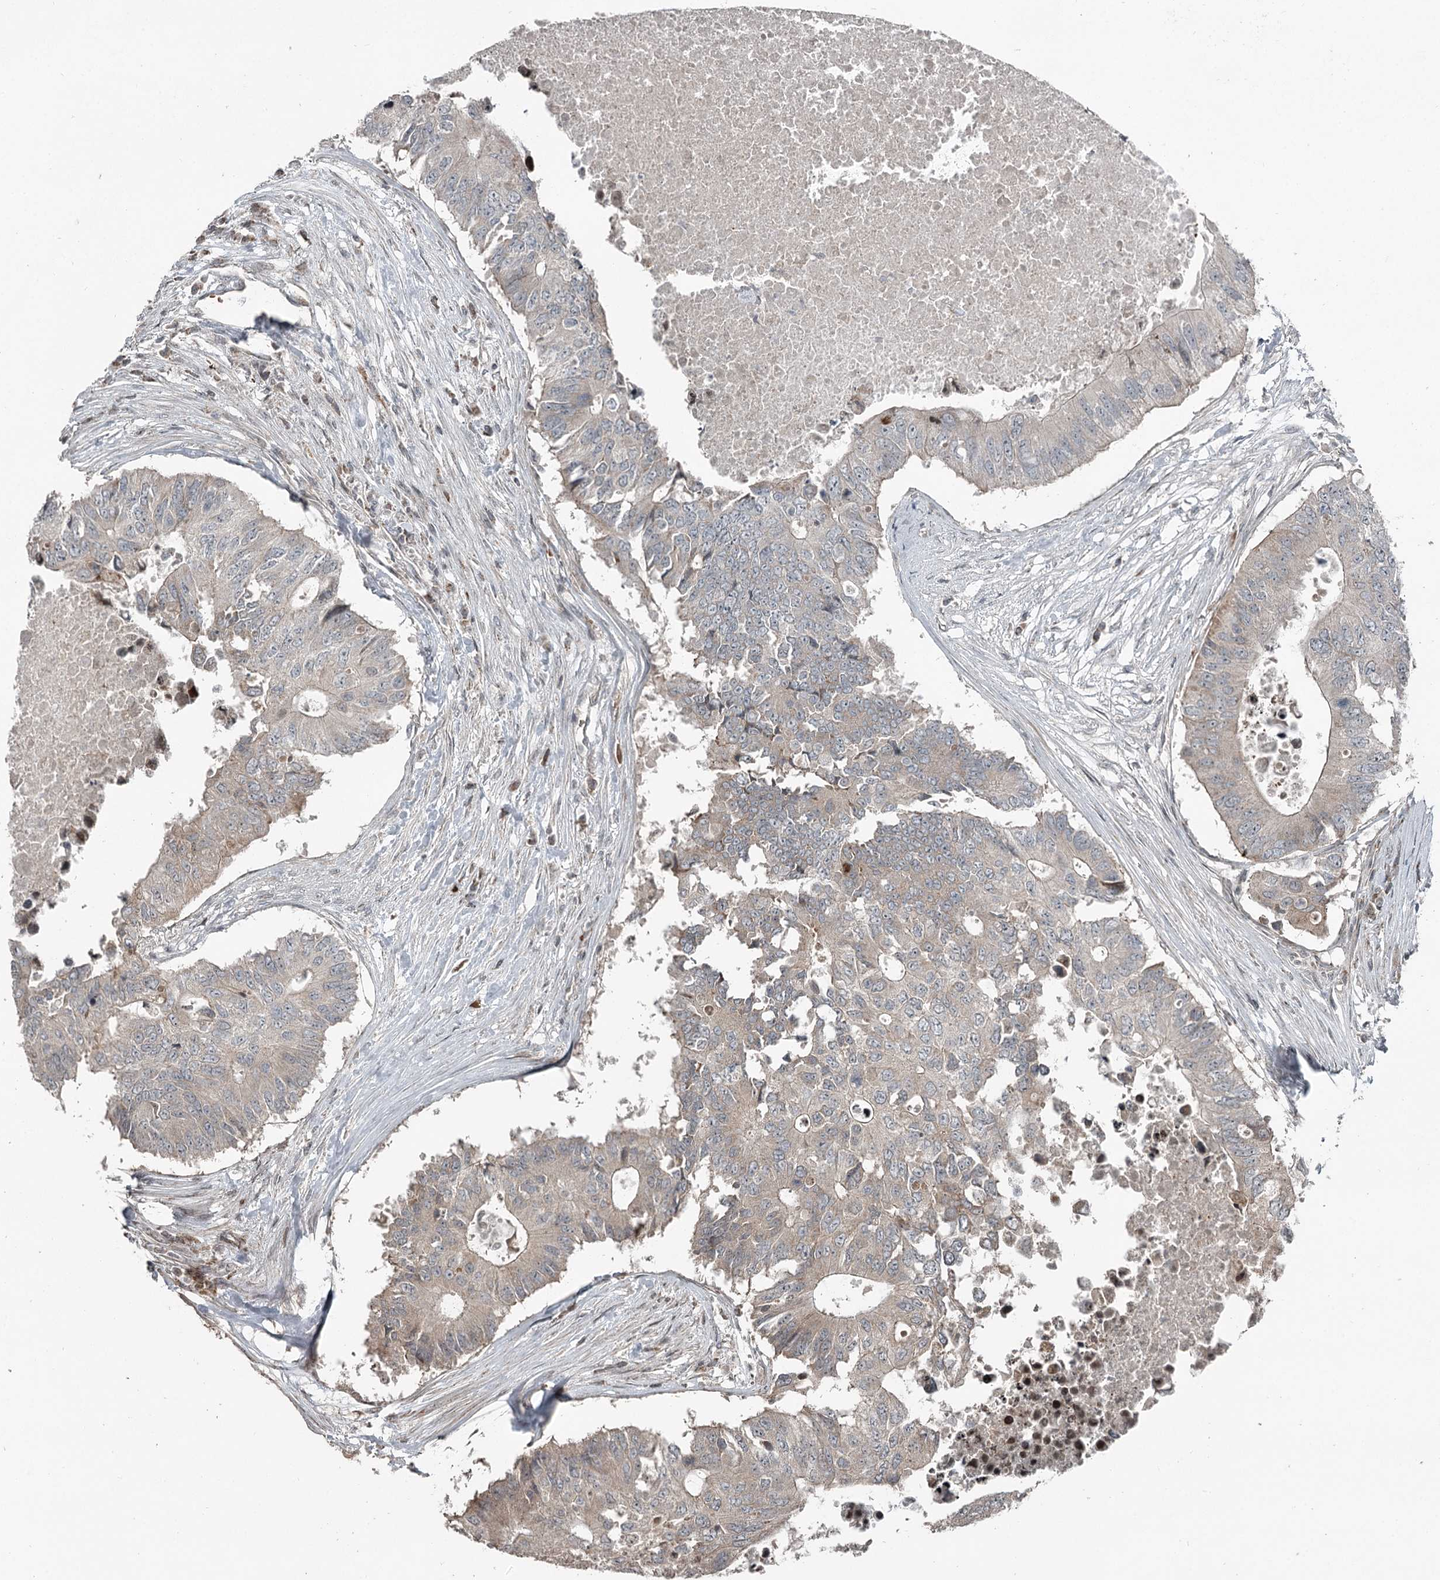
{"staining": {"intensity": "negative", "quantity": "none", "location": "none"}, "tissue": "colorectal cancer", "cell_type": "Tumor cells", "image_type": "cancer", "snomed": [{"axis": "morphology", "description": "Adenocarcinoma, NOS"}, {"axis": "topography", "description": "Colon"}], "caption": "An immunohistochemistry histopathology image of adenocarcinoma (colorectal) is shown. There is no staining in tumor cells of adenocarcinoma (colorectal).", "gene": "RASSF8", "patient": {"sex": "male", "age": 71}}